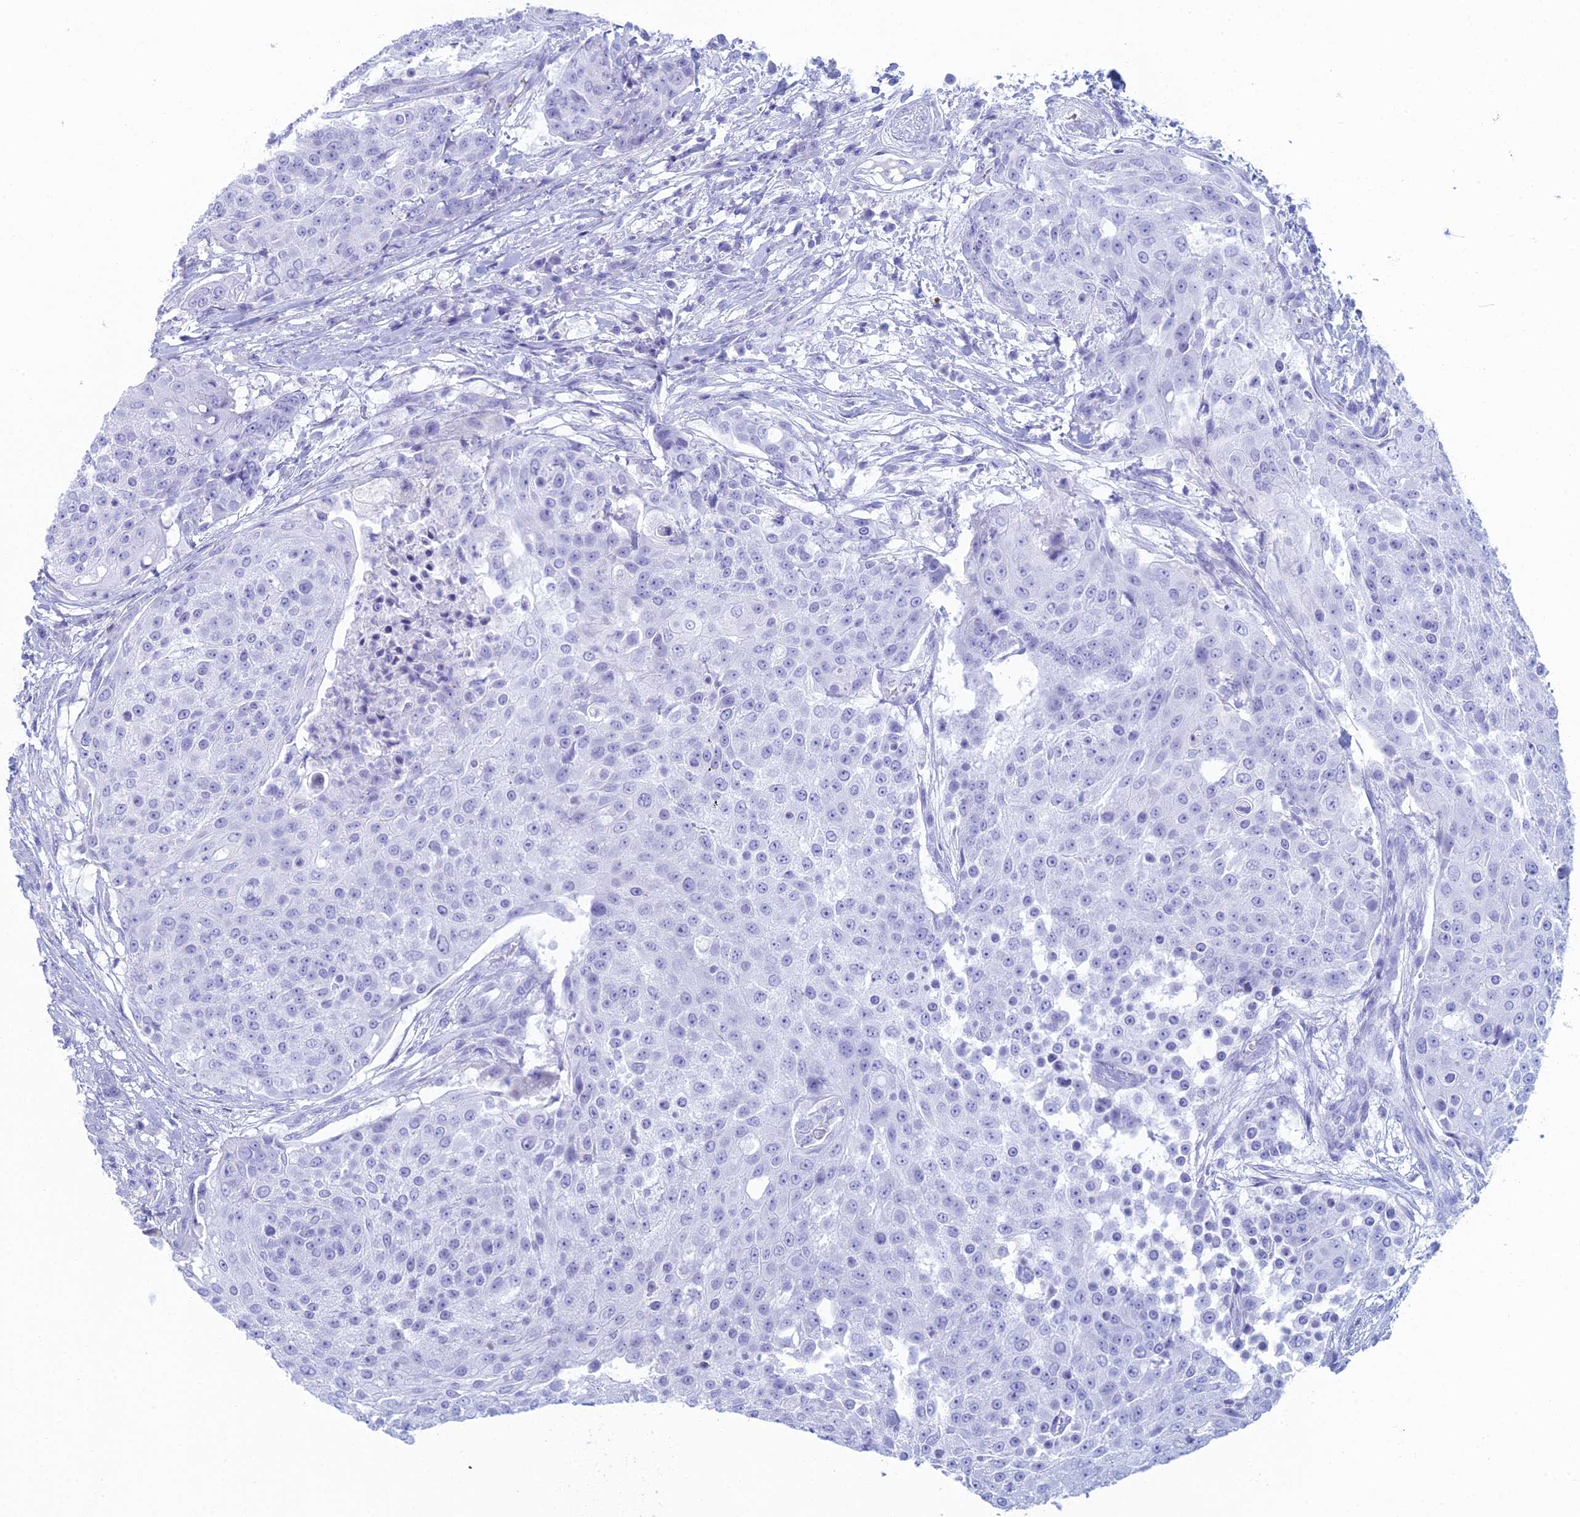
{"staining": {"intensity": "negative", "quantity": "none", "location": "none"}, "tissue": "urothelial cancer", "cell_type": "Tumor cells", "image_type": "cancer", "snomed": [{"axis": "morphology", "description": "Urothelial carcinoma, High grade"}, {"axis": "topography", "description": "Urinary bladder"}], "caption": "Human urothelial cancer stained for a protein using IHC displays no expression in tumor cells.", "gene": "FERD3L", "patient": {"sex": "female", "age": 63}}